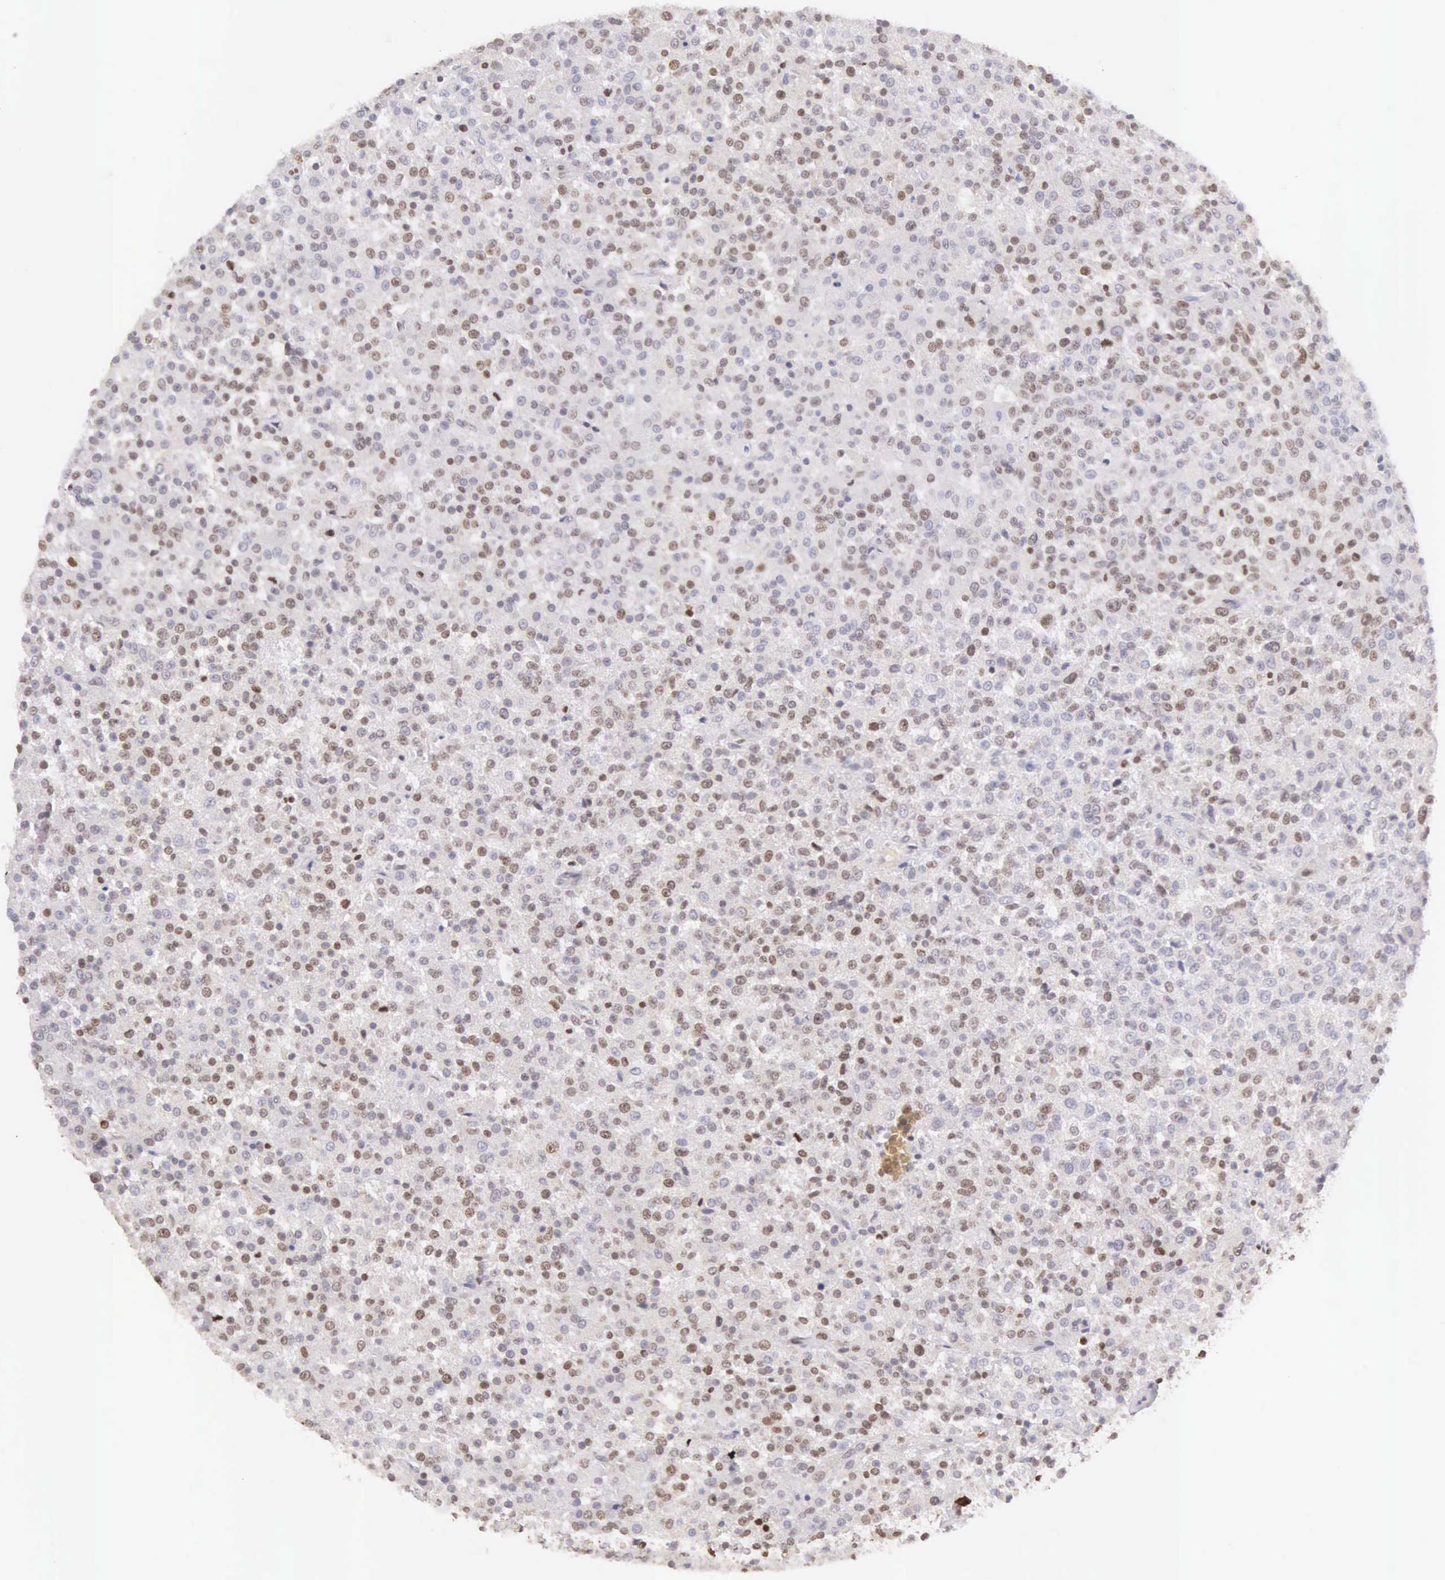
{"staining": {"intensity": "weak", "quantity": "25%-75%", "location": "nuclear"}, "tissue": "testis cancer", "cell_type": "Tumor cells", "image_type": "cancer", "snomed": [{"axis": "morphology", "description": "Seminoma, NOS"}, {"axis": "topography", "description": "Testis"}], "caption": "Immunohistochemical staining of testis cancer demonstrates weak nuclear protein positivity in about 25%-75% of tumor cells.", "gene": "VRK1", "patient": {"sex": "male", "age": 59}}